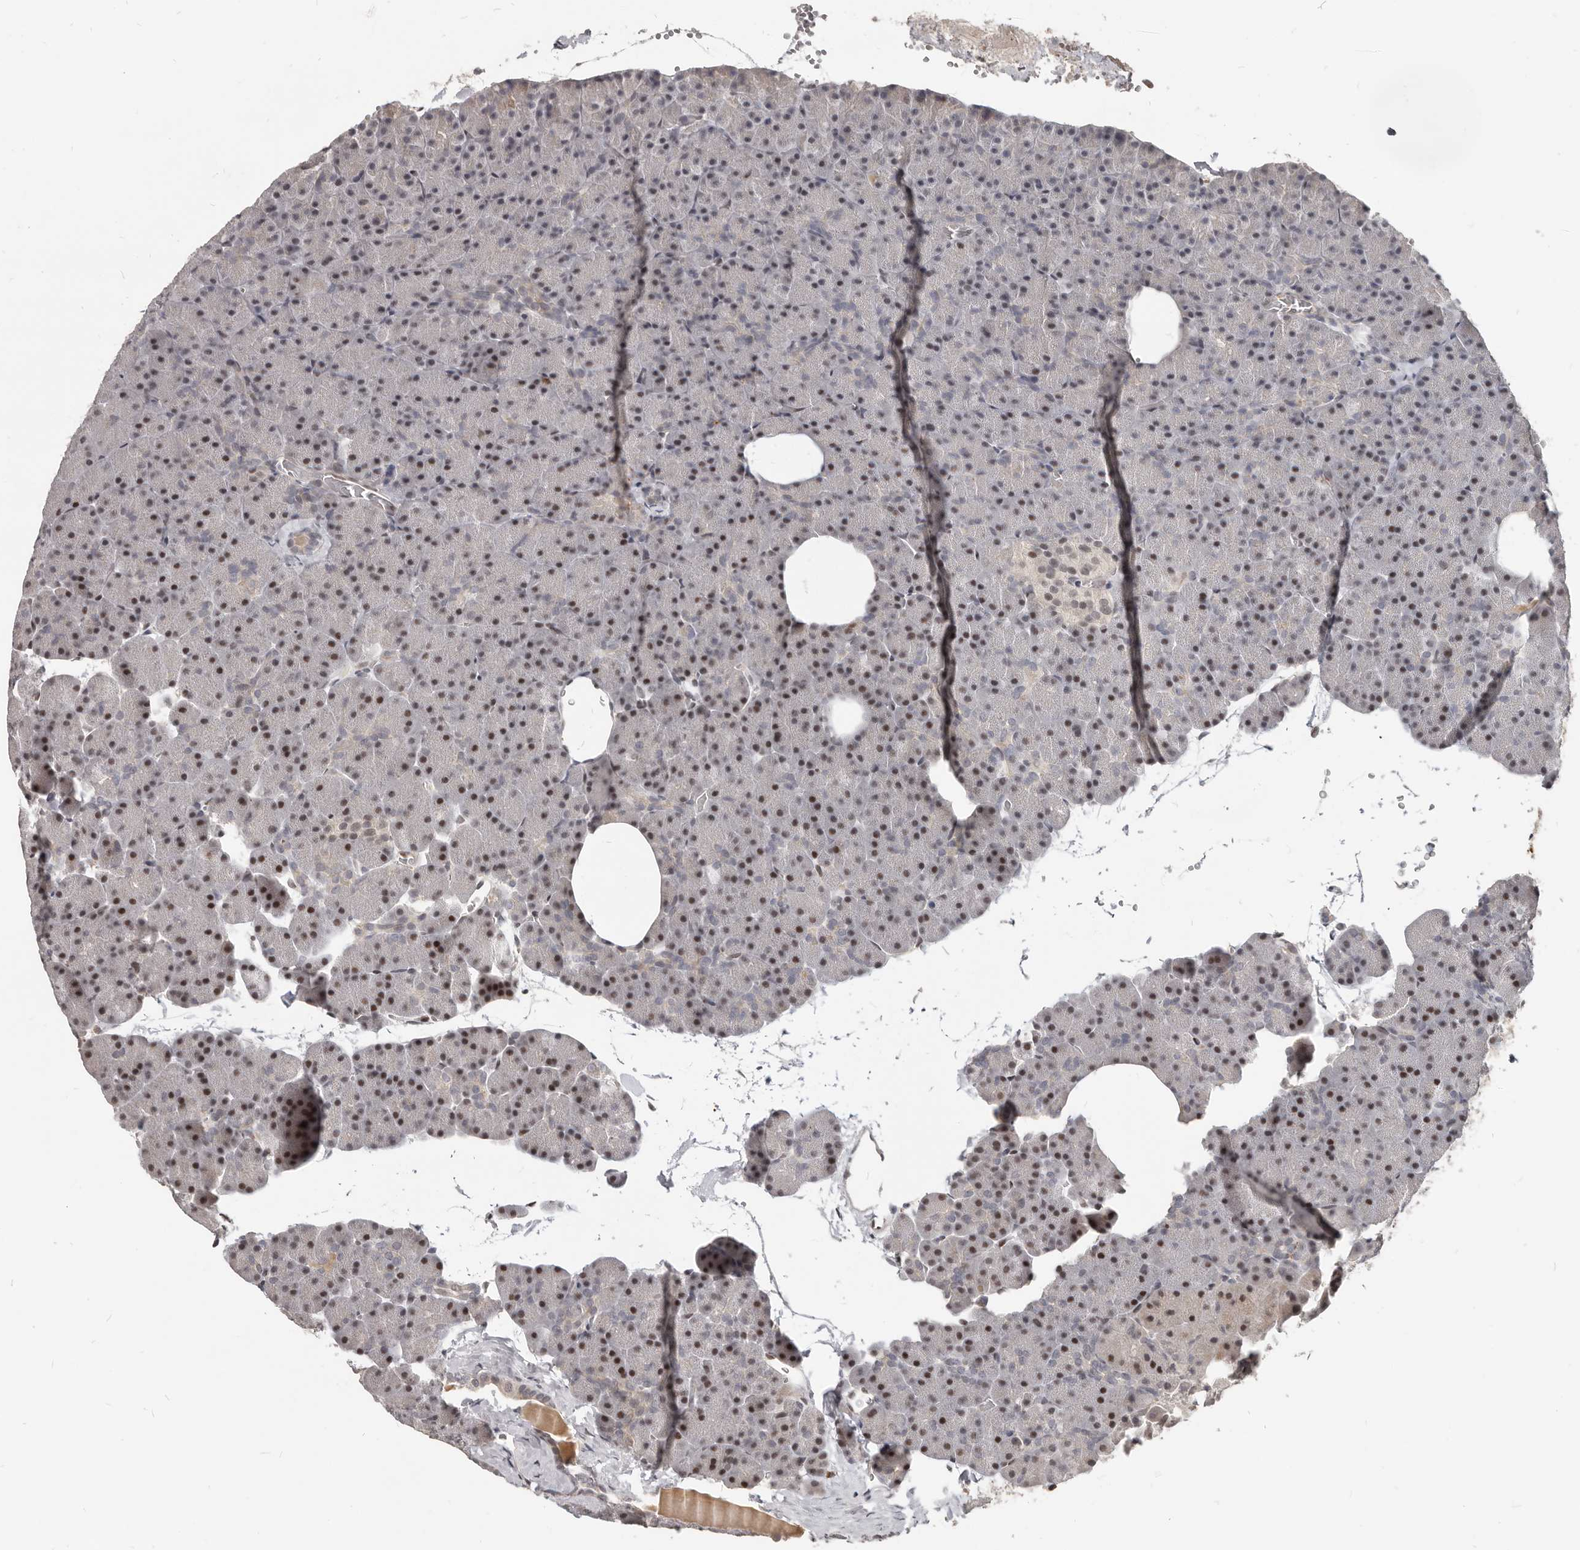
{"staining": {"intensity": "moderate", "quantity": ">75%", "location": "nuclear"}, "tissue": "pancreas", "cell_type": "Exocrine glandular cells", "image_type": "normal", "snomed": [{"axis": "morphology", "description": "Normal tissue, NOS"}, {"axis": "morphology", "description": "Carcinoid, malignant, NOS"}, {"axis": "topography", "description": "Pancreas"}], "caption": "IHC (DAB (3,3'-diaminobenzidine)) staining of unremarkable human pancreas reveals moderate nuclear protein positivity in about >75% of exocrine glandular cells. The protein is shown in brown color, while the nuclei are stained blue.", "gene": "ATF5", "patient": {"sex": "female", "age": 35}}